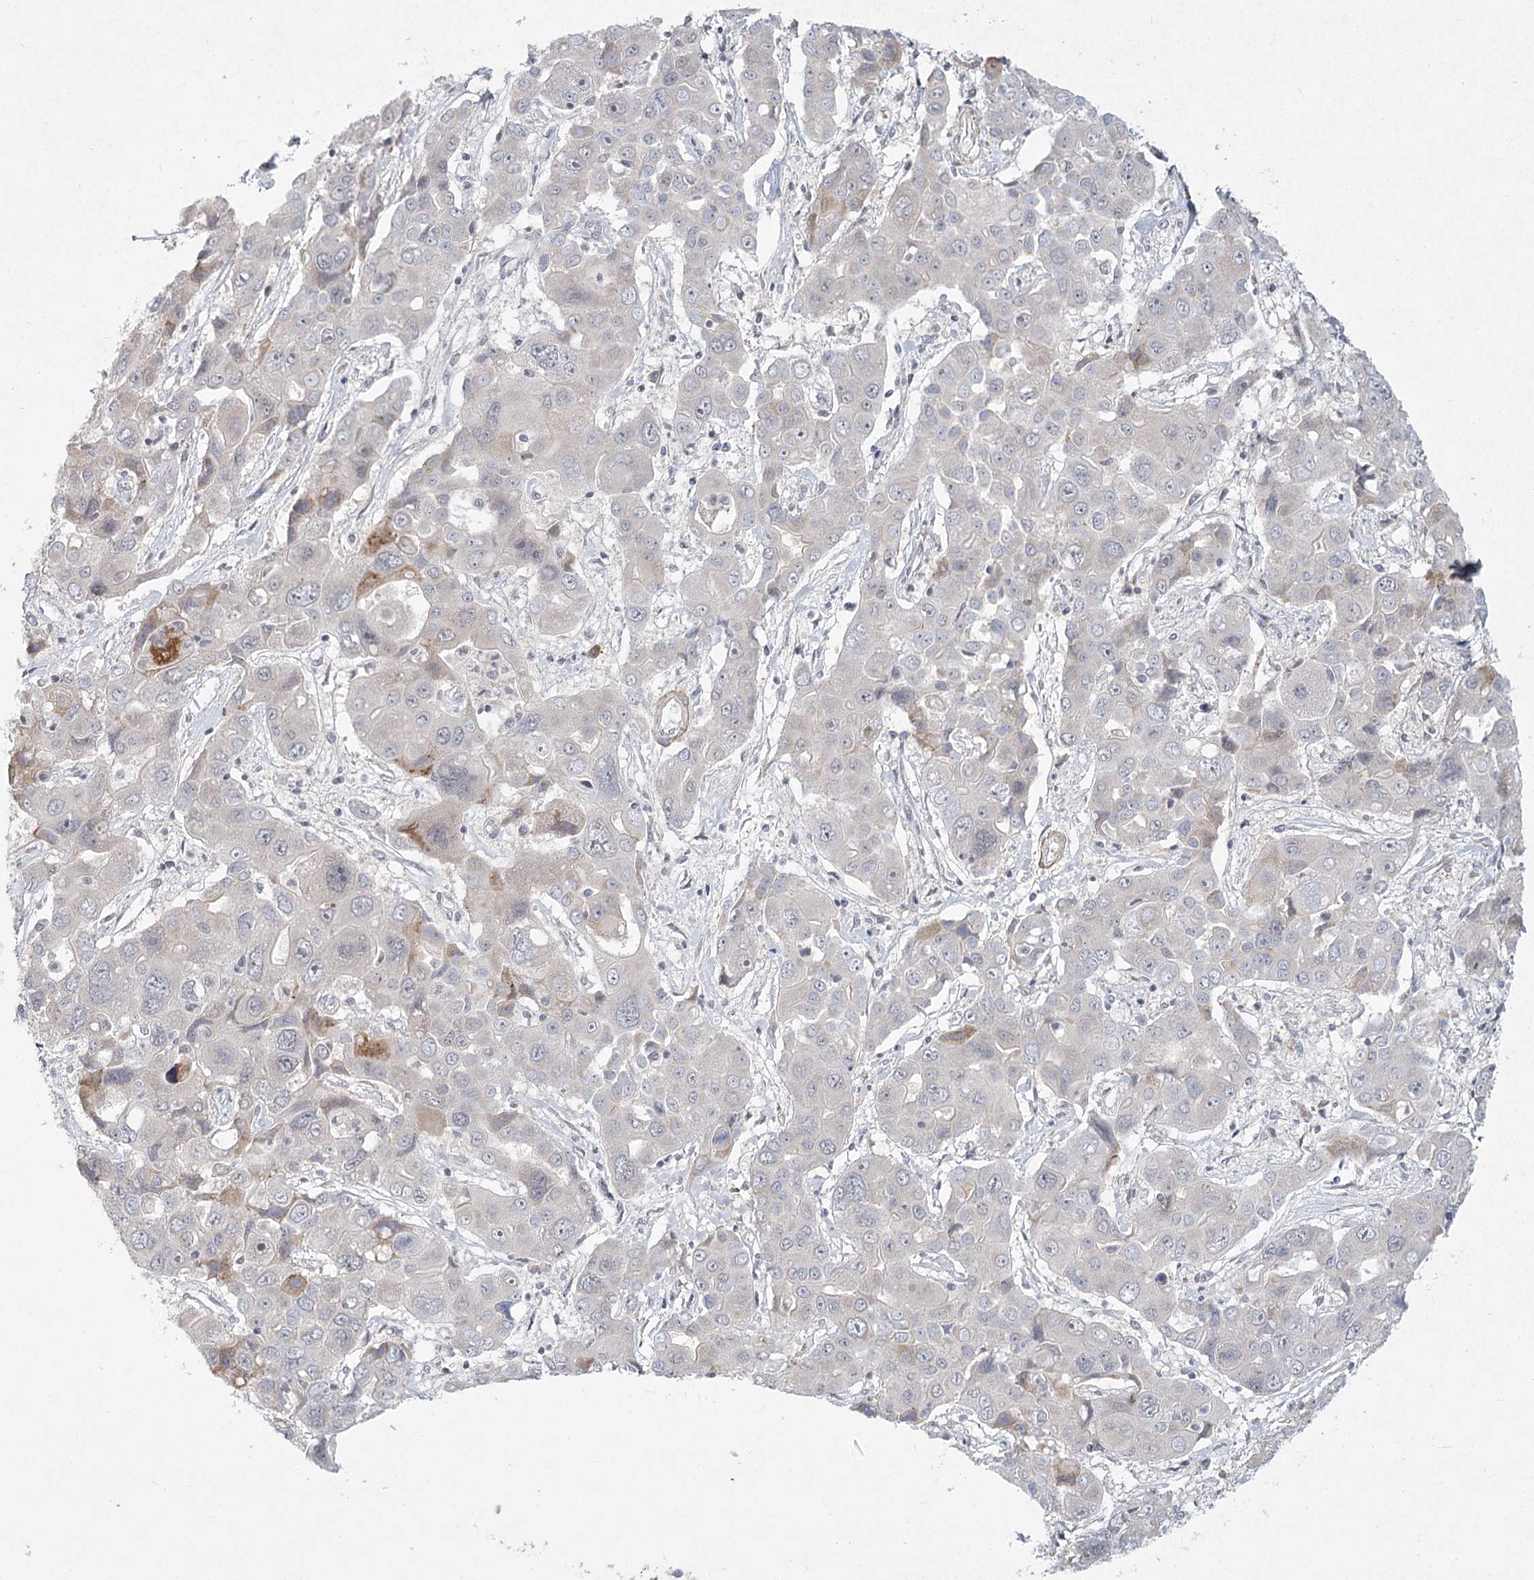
{"staining": {"intensity": "negative", "quantity": "none", "location": "none"}, "tissue": "liver cancer", "cell_type": "Tumor cells", "image_type": "cancer", "snomed": [{"axis": "morphology", "description": "Cholangiocarcinoma"}, {"axis": "topography", "description": "Liver"}], "caption": "This is an IHC photomicrograph of human liver cancer. There is no positivity in tumor cells.", "gene": "MEPE", "patient": {"sex": "male", "age": 67}}